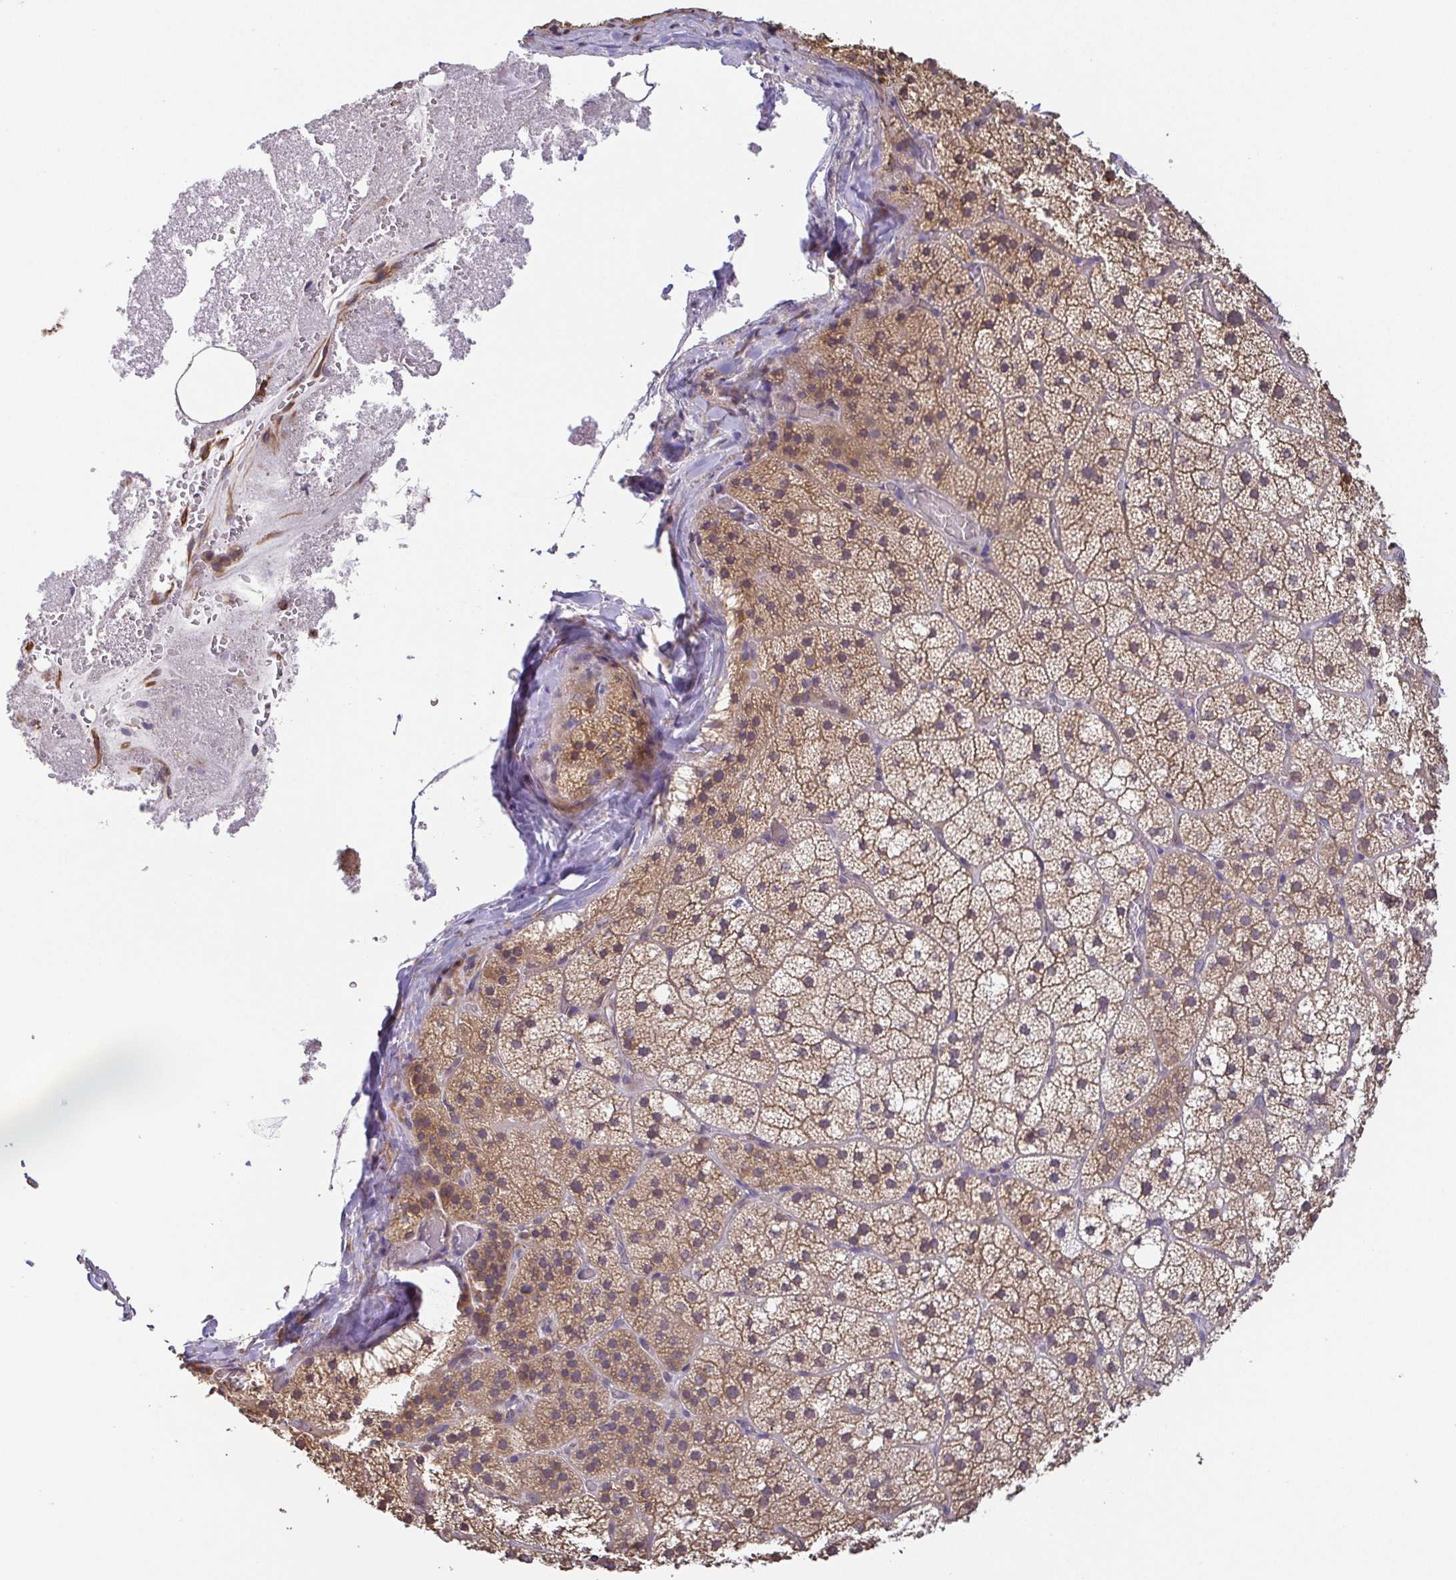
{"staining": {"intensity": "weak", "quantity": ">75%", "location": "cytoplasmic/membranous"}, "tissue": "adrenal gland", "cell_type": "Glandular cells", "image_type": "normal", "snomed": [{"axis": "morphology", "description": "Normal tissue, NOS"}, {"axis": "topography", "description": "Adrenal gland"}], "caption": "Adrenal gland stained with DAB IHC demonstrates low levels of weak cytoplasmic/membranous expression in approximately >75% of glandular cells.", "gene": "EIF3D", "patient": {"sex": "male", "age": 53}}